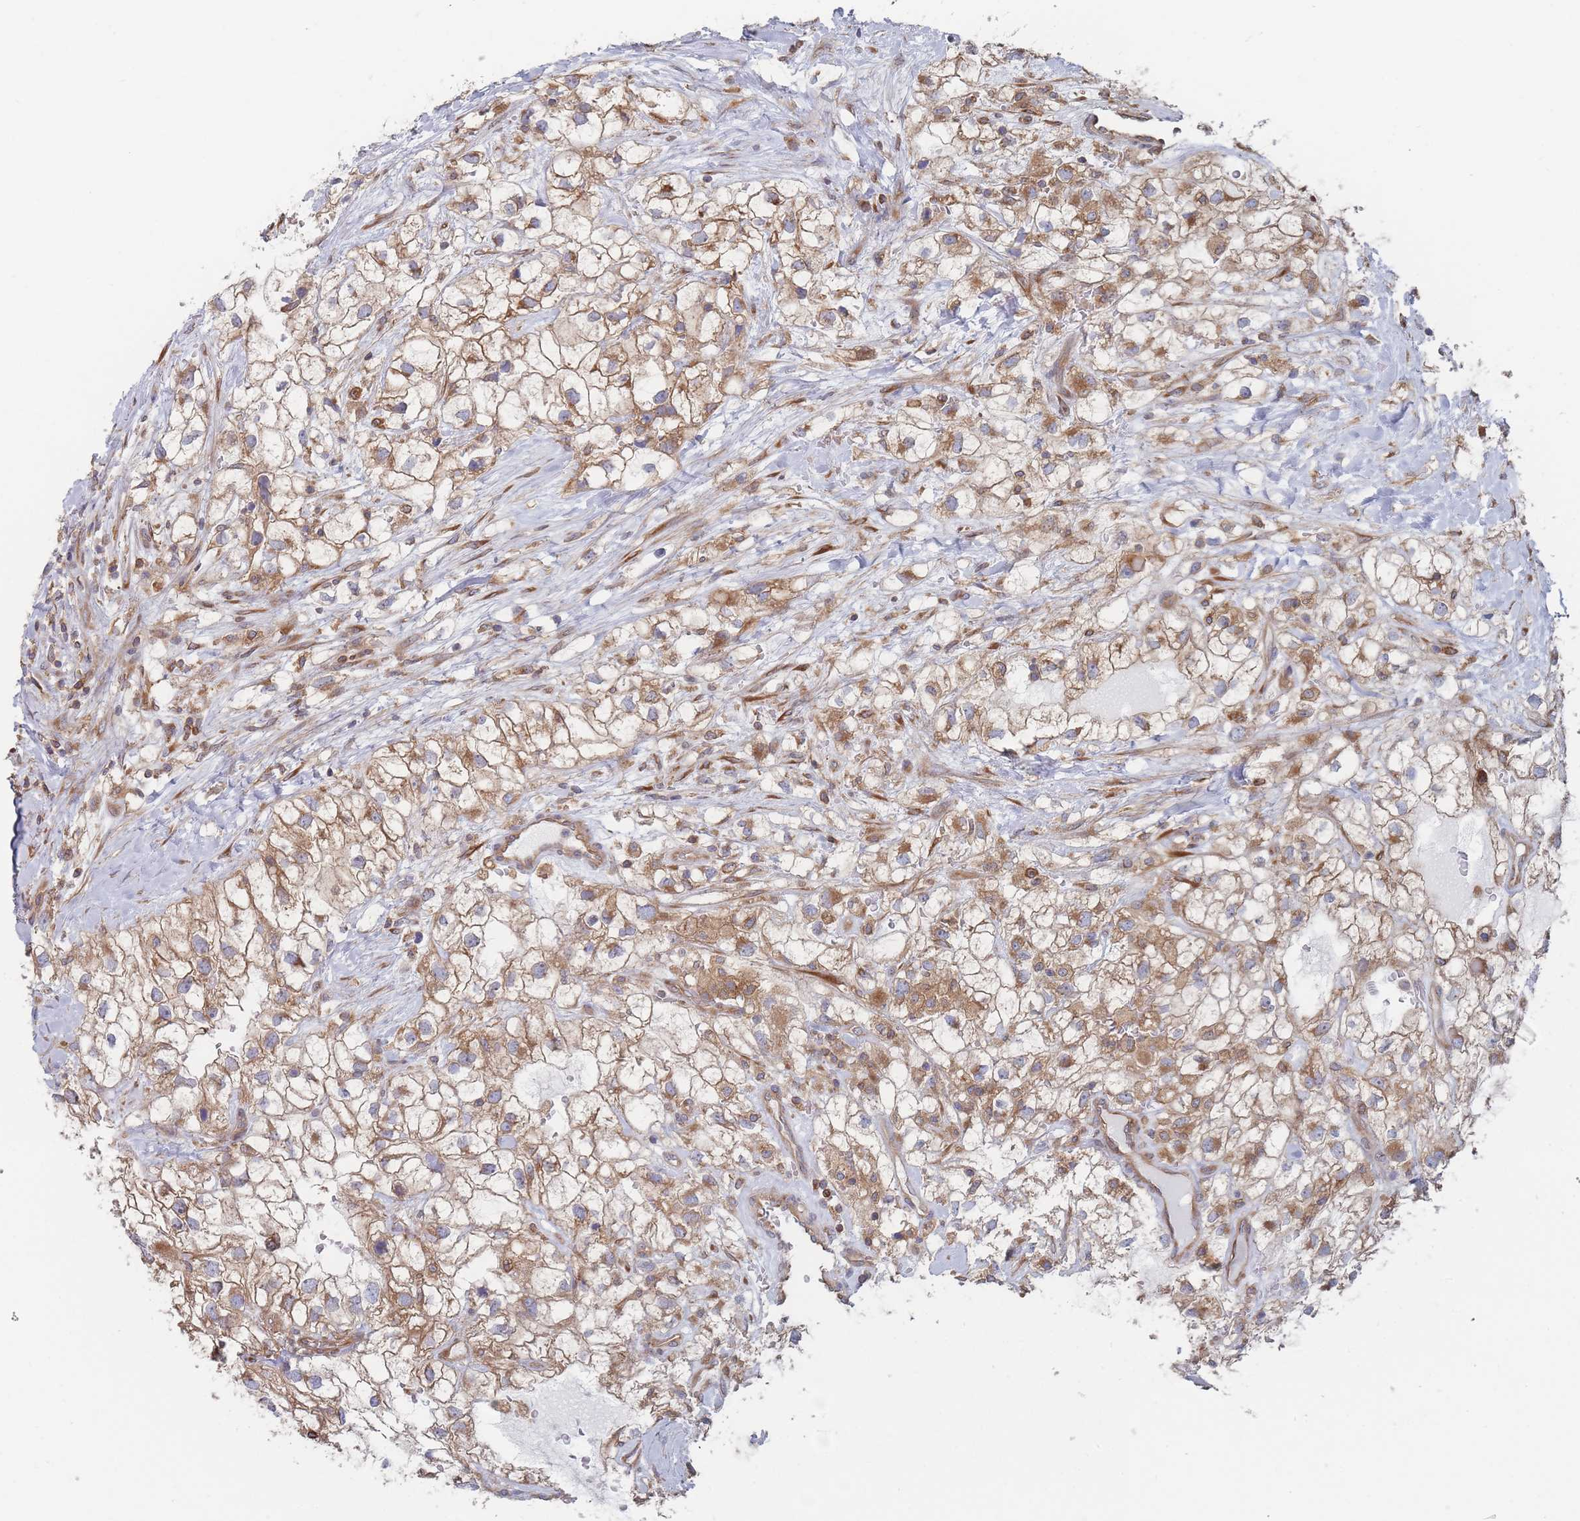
{"staining": {"intensity": "moderate", "quantity": "25%-75%", "location": "cytoplasmic/membranous"}, "tissue": "renal cancer", "cell_type": "Tumor cells", "image_type": "cancer", "snomed": [{"axis": "morphology", "description": "Adenocarcinoma, NOS"}, {"axis": "topography", "description": "Kidney"}], "caption": "Adenocarcinoma (renal) stained for a protein (brown) exhibits moderate cytoplasmic/membranous positive expression in about 25%-75% of tumor cells.", "gene": "KDSR", "patient": {"sex": "male", "age": 59}}